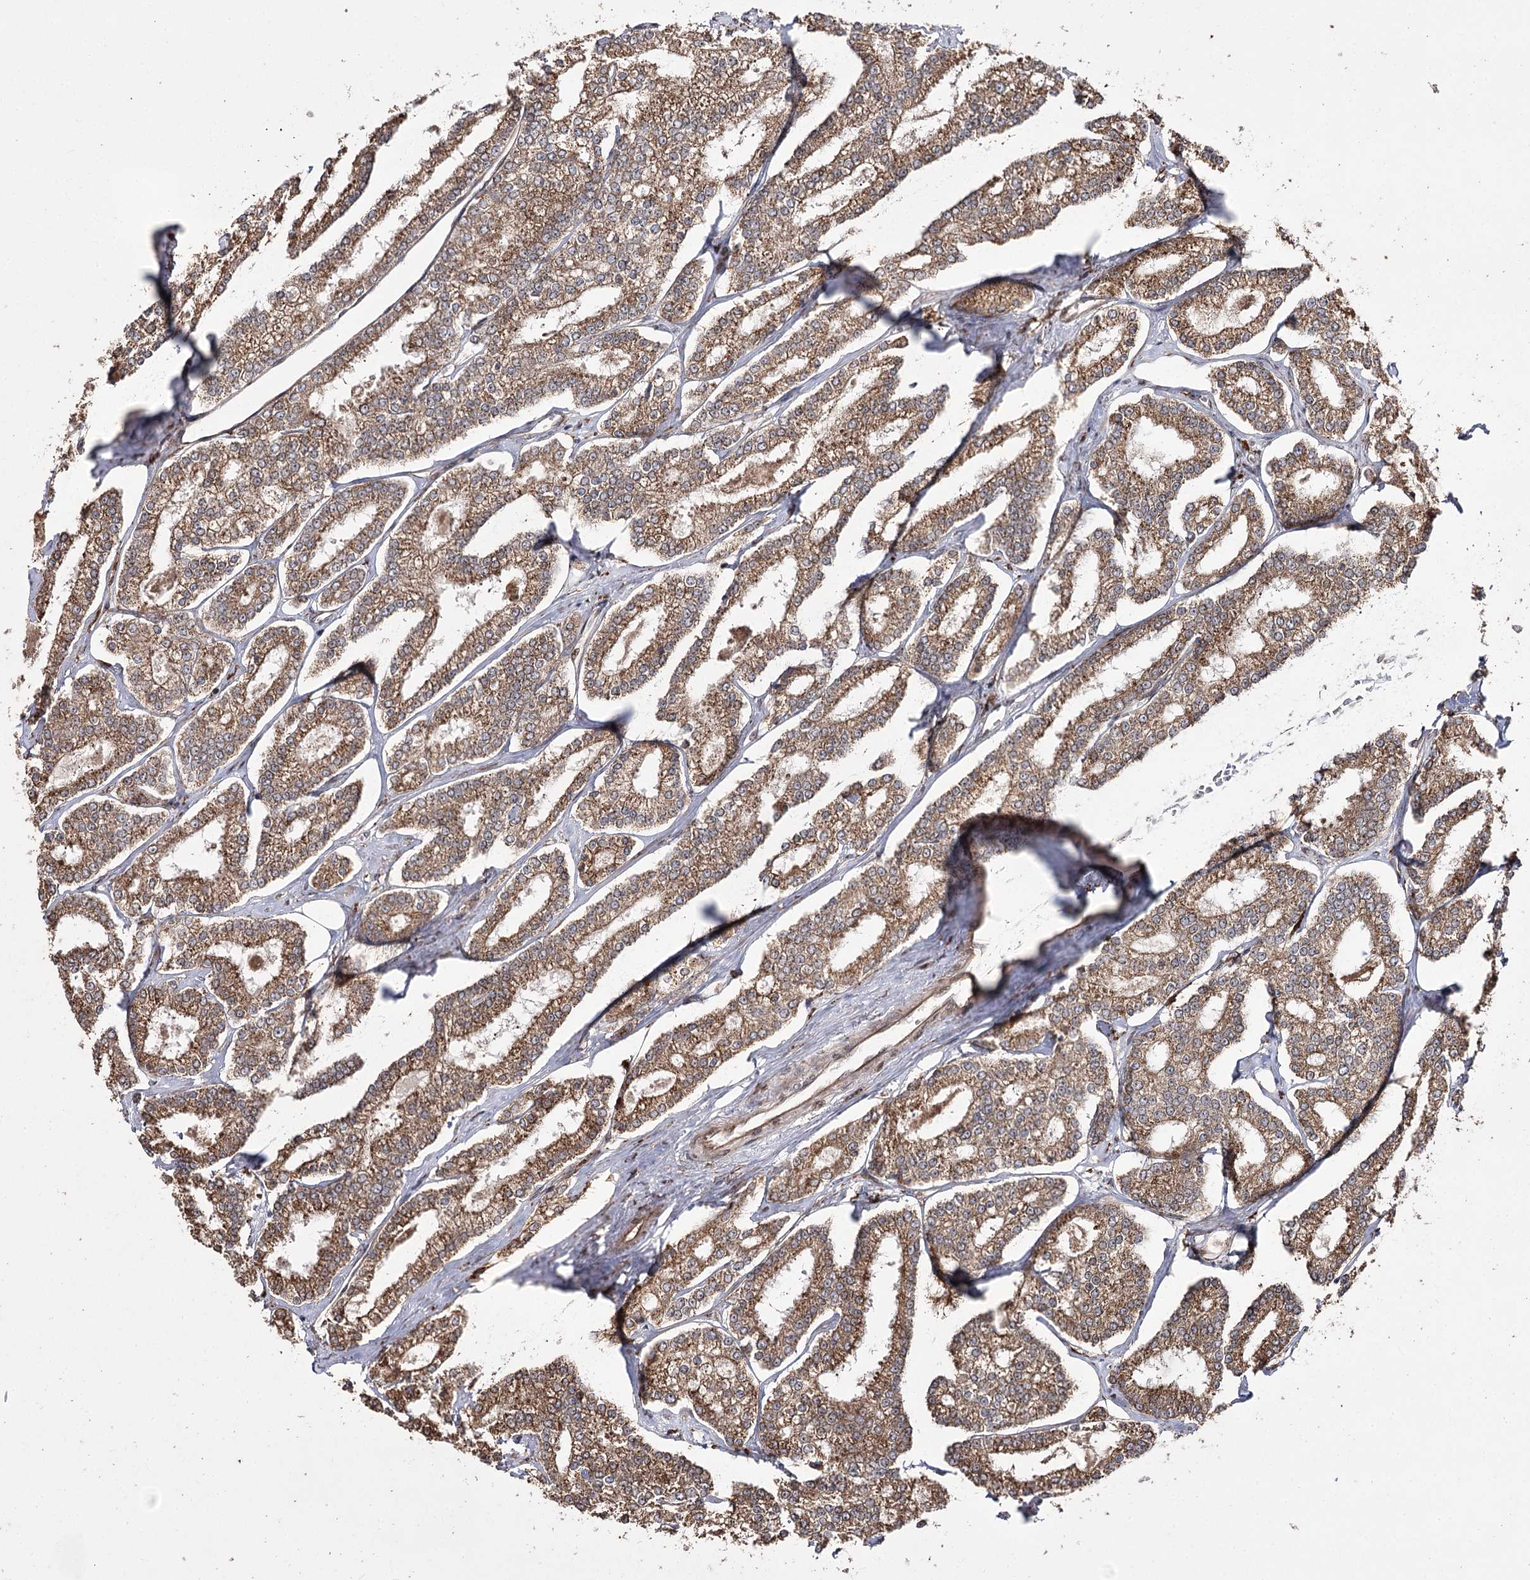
{"staining": {"intensity": "moderate", "quantity": ">75%", "location": "cytoplasmic/membranous"}, "tissue": "prostate cancer", "cell_type": "Tumor cells", "image_type": "cancer", "snomed": [{"axis": "morphology", "description": "Normal tissue, NOS"}, {"axis": "morphology", "description": "Adenocarcinoma, High grade"}, {"axis": "topography", "description": "Prostate"}], "caption": "There is medium levels of moderate cytoplasmic/membranous expression in tumor cells of prostate high-grade adenocarcinoma, as demonstrated by immunohistochemical staining (brown color).", "gene": "FANCL", "patient": {"sex": "male", "age": 83}}